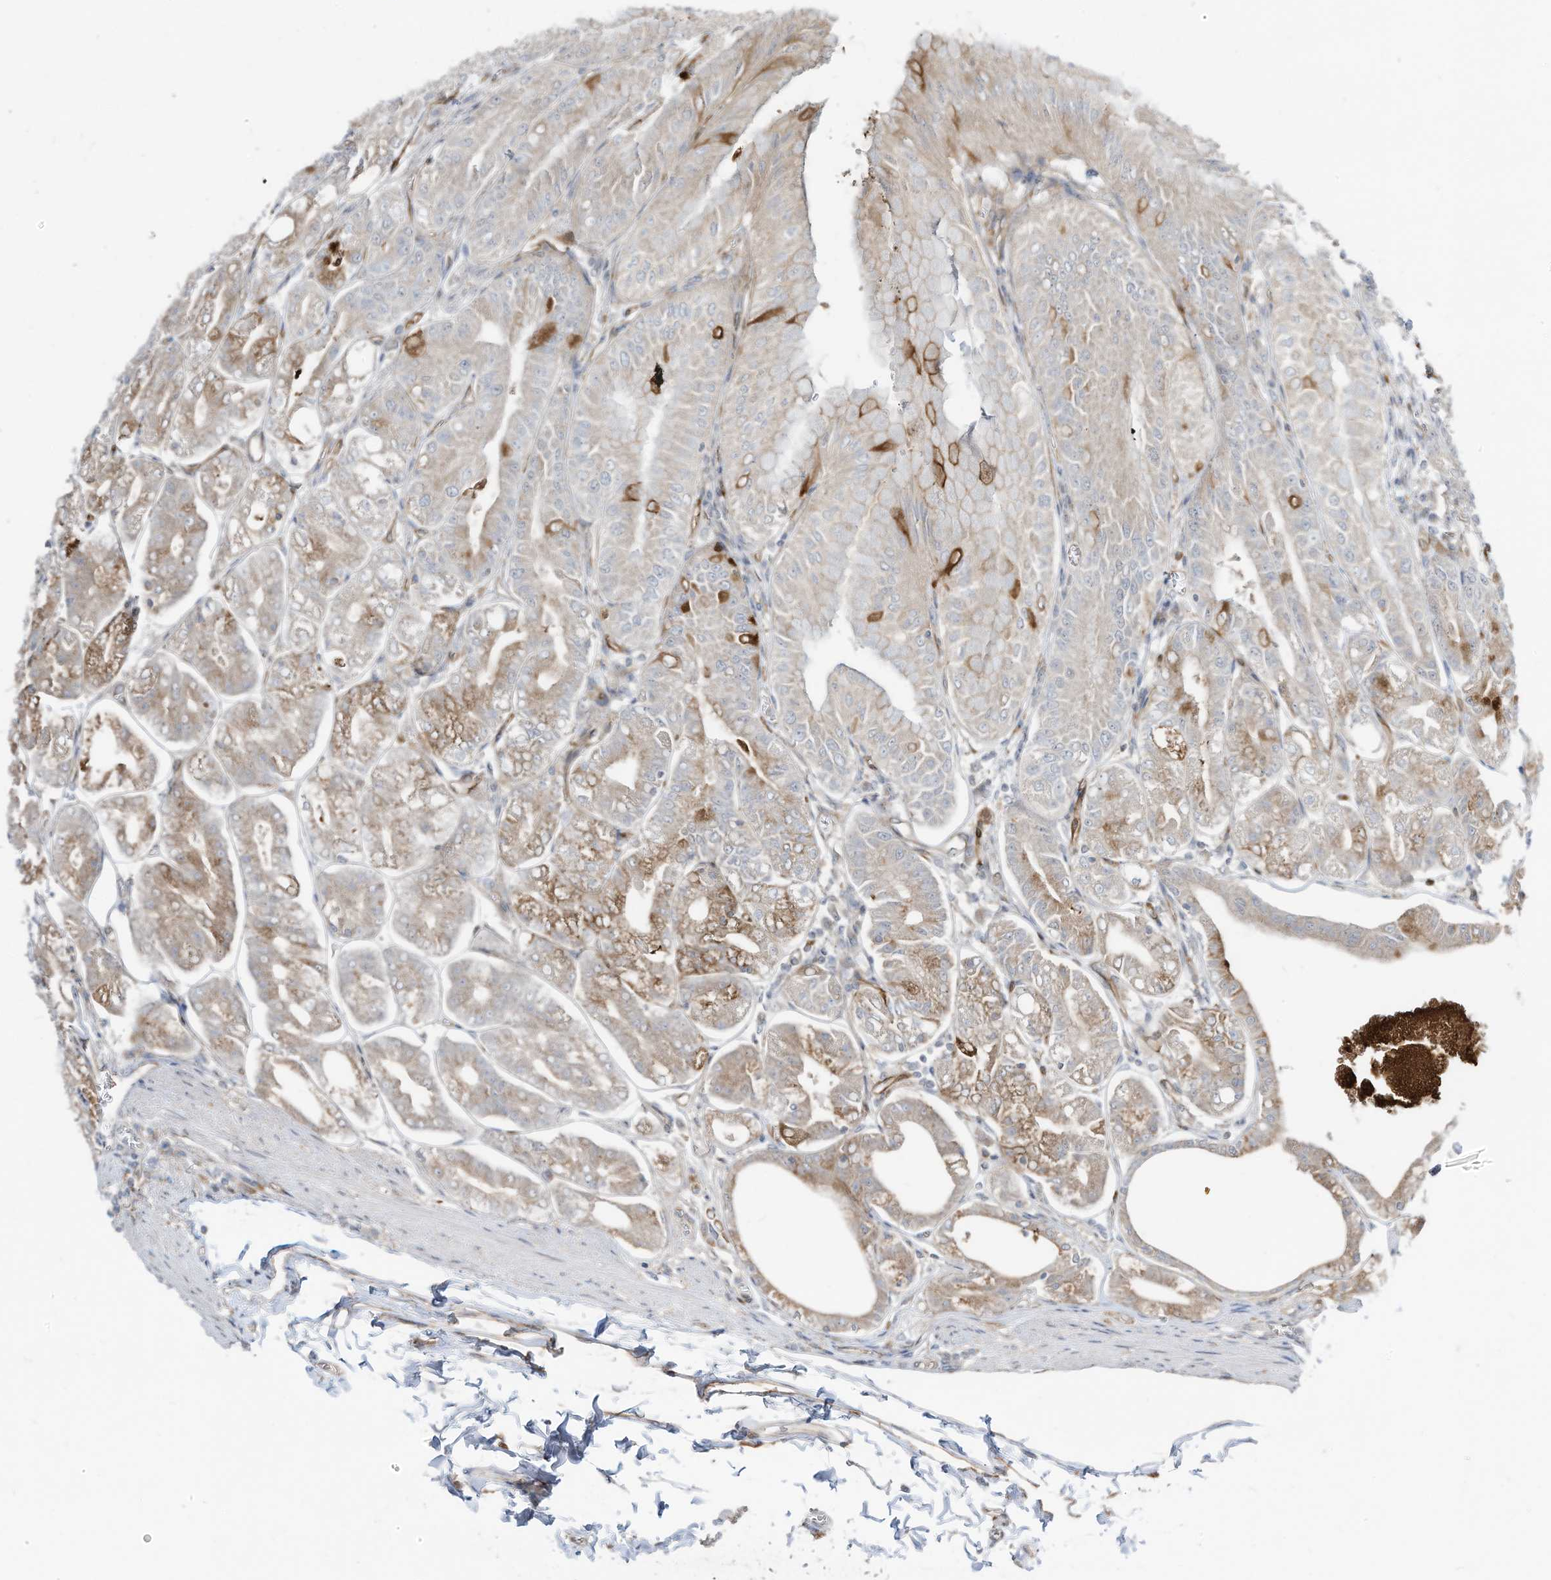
{"staining": {"intensity": "moderate", "quantity": "25%-75%", "location": "cytoplasmic/membranous"}, "tissue": "stomach", "cell_type": "Glandular cells", "image_type": "normal", "snomed": [{"axis": "morphology", "description": "Normal tissue, NOS"}, {"axis": "topography", "description": "Stomach, lower"}], "caption": "A brown stain highlights moderate cytoplasmic/membranous staining of a protein in glandular cells of benign stomach.", "gene": "DZIP3", "patient": {"sex": "male", "age": 71}}